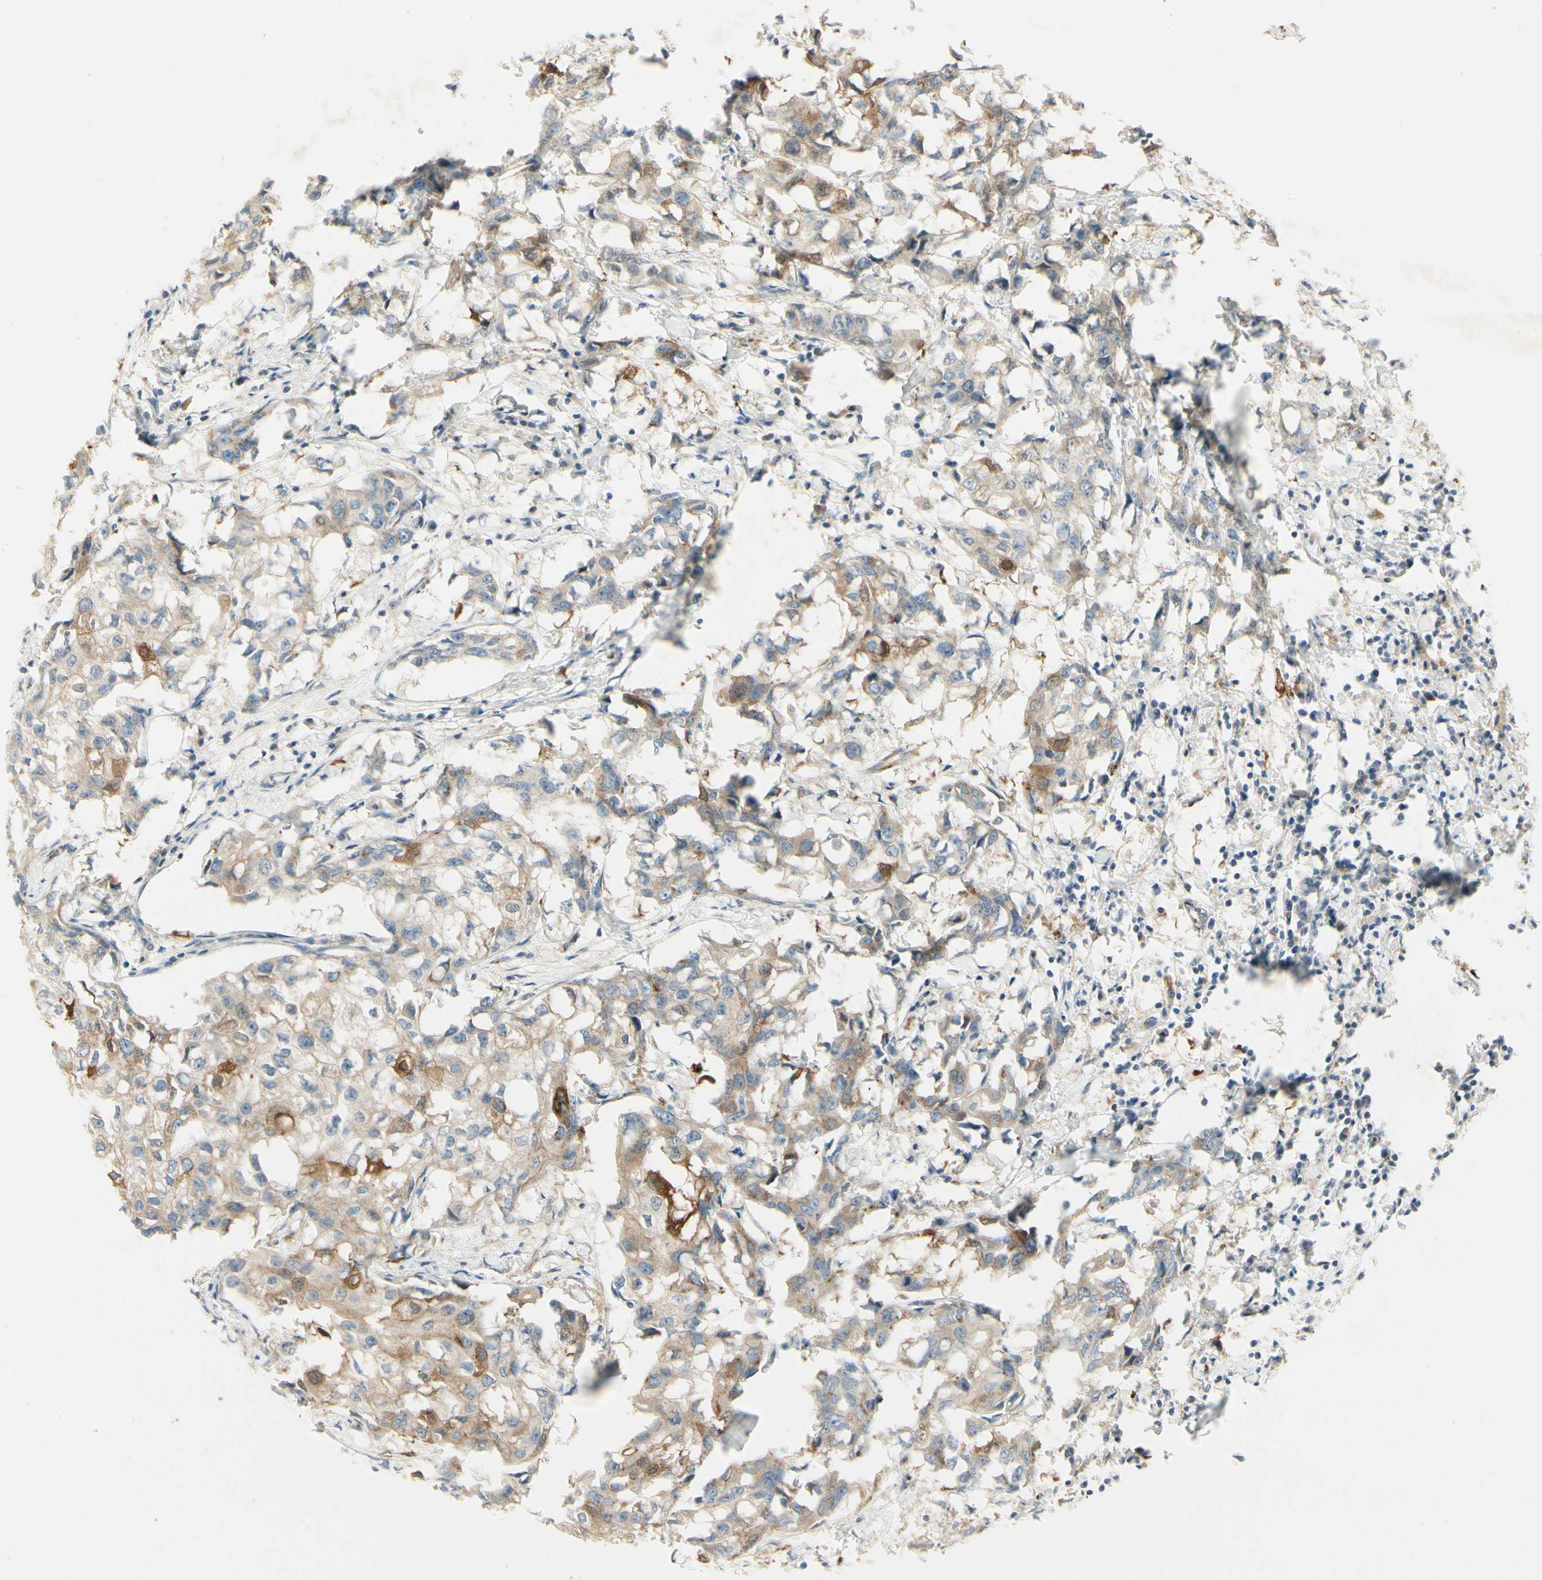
{"staining": {"intensity": "moderate", "quantity": "25%-75%", "location": "cytoplasmic/membranous"}, "tissue": "breast cancer", "cell_type": "Tumor cells", "image_type": "cancer", "snomed": [{"axis": "morphology", "description": "Duct carcinoma"}, {"axis": "topography", "description": "Breast"}], "caption": "Immunohistochemistry (DAB) staining of human breast cancer displays moderate cytoplasmic/membranous protein expression in approximately 25%-75% of tumor cells.", "gene": "MANSC1", "patient": {"sex": "female", "age": 27}}